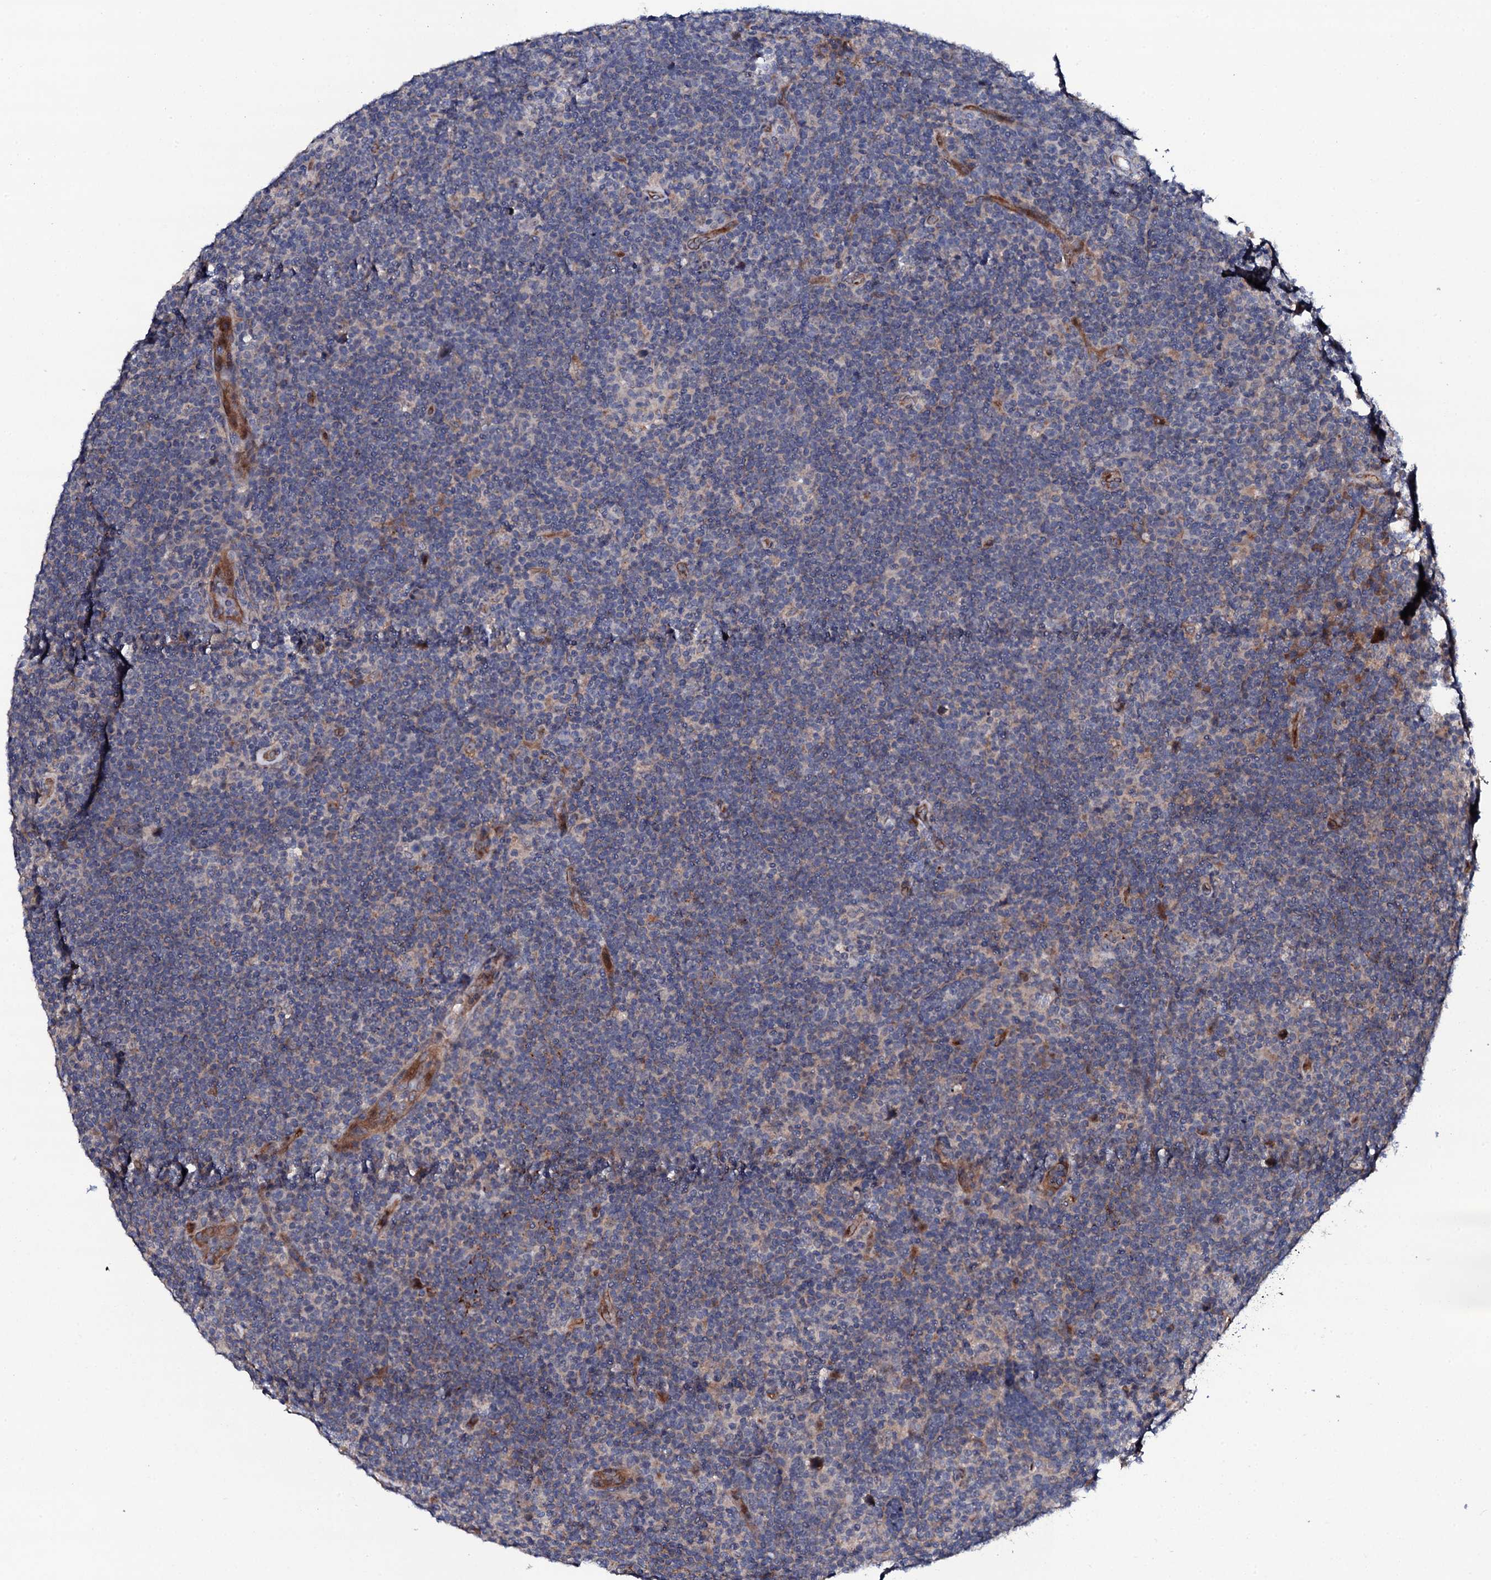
{"staining": {"intensity": "weak", "quantity": "<25%", "location": "cytoplasmic/membranous"}, "tissue": "lymphoma", "cell_type": "Tumor cells", "image_type": "cancer", "snomed": [{"axis": "morphology", "description": "Hodgkin's disease, NOS"}, {"axis": "topography", "description": "Lymph node"}], "caption": "Immunohistochemistry (IHC) image of human Hodgkin's disease stained for a protein (brown), which displays no staining in tumor cells.", "gene": "CIAO2A", "patient": {"sex": "female", "age": 57}}